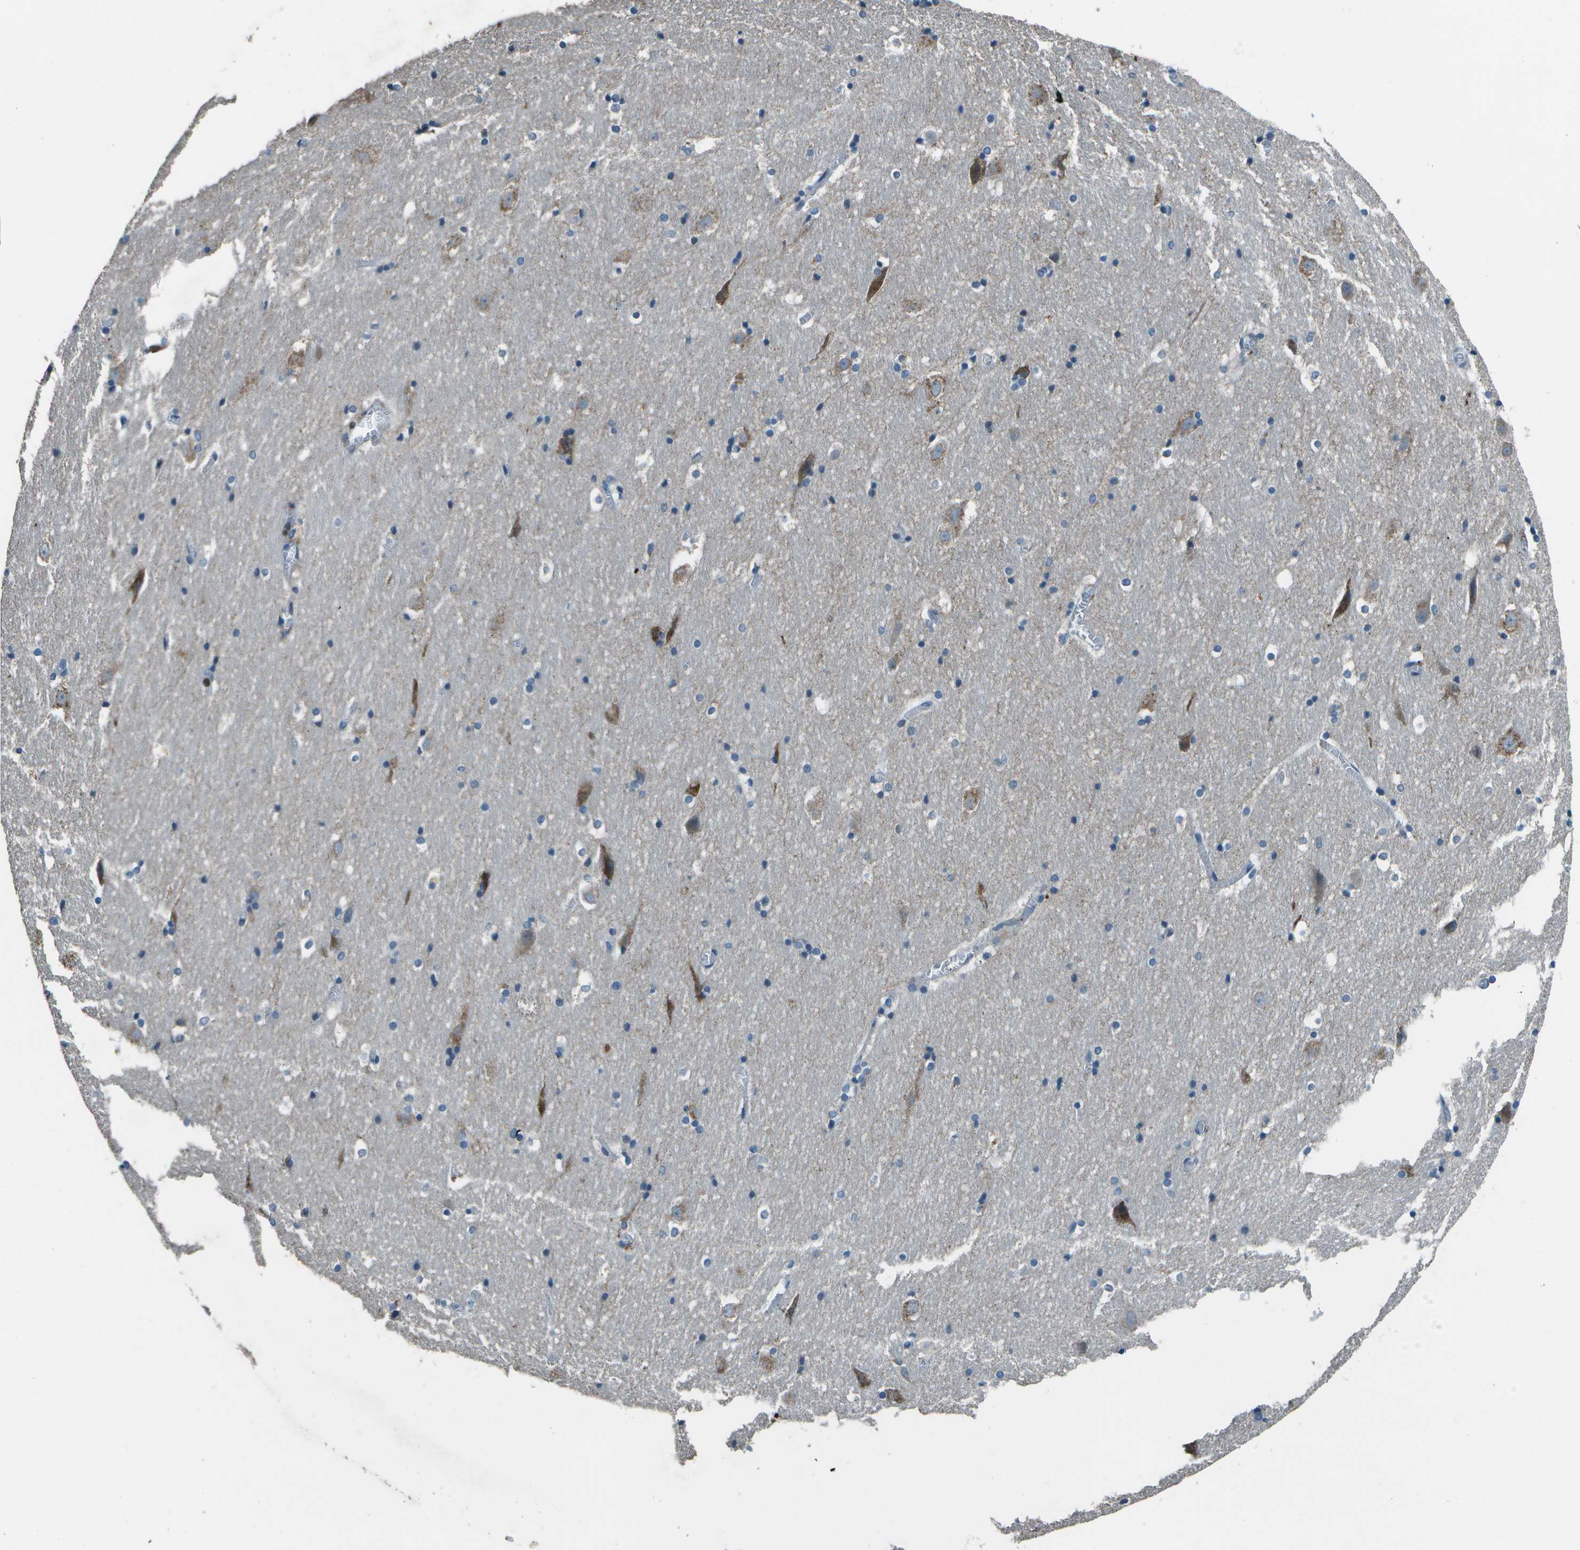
{"staining": {"intensity": "moderate", "quantity": "<25%", "location": "cytoplasmic/membranous"}, "tissue": "hippocampus", "cell_type": "Glial cells", "image_type": "normal", "snomed": [{"axis": "morphology", "description": "Normal tissue, NOS"}, {"axis": "topography", "description": "Hippocampus"}], "caption": "Immunohistochemical staining of benign hippocampus reveals <25% levels of moderate cytoplasmic/membranous protein expression in approximately <25% of glial cells.", "gene": "PDLIM1", "patient": {"sex": "male", "age": 45}}